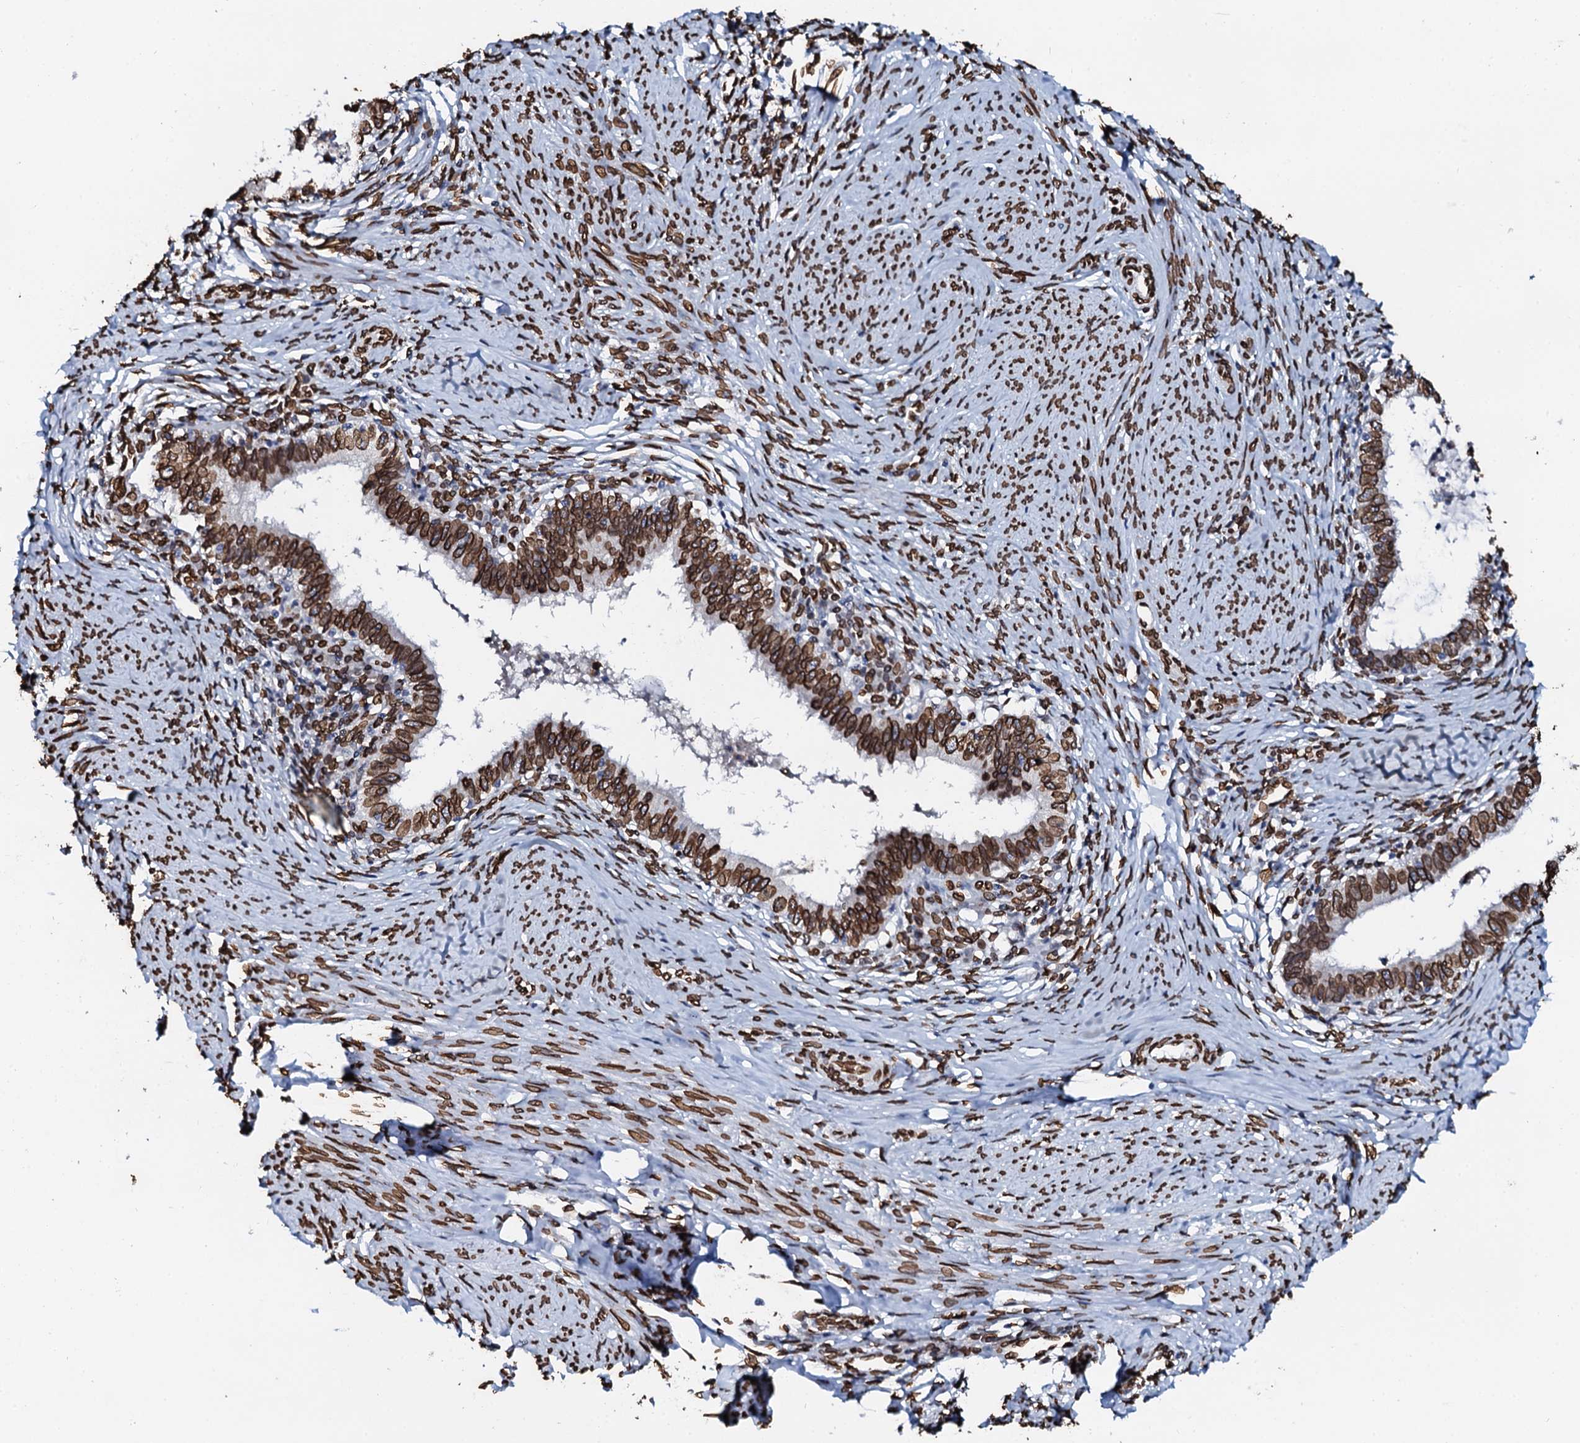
{"staining": {"intensity": "strong", "quantity": ">75%", "location": "cytoplasmic/membranous,nuclear"}, "tissue": "cervical cancer", "cell_type": "Tumor cells", "image_type": "cancer", "snomed": [{"axis": "morphology", "description": "Adenocarcinoma, NOS"}, {"axis": "topography", "description": "Cervix"}], "caption": "Protein expression analysis of human adenocarcinoma (cervical) reveals strong cytoplasmic/membranous and nuclear staining in approximately >75% of tumor cells.", "gene": "KATNAL2", "patient": {"sex": "female", "age": 36}}